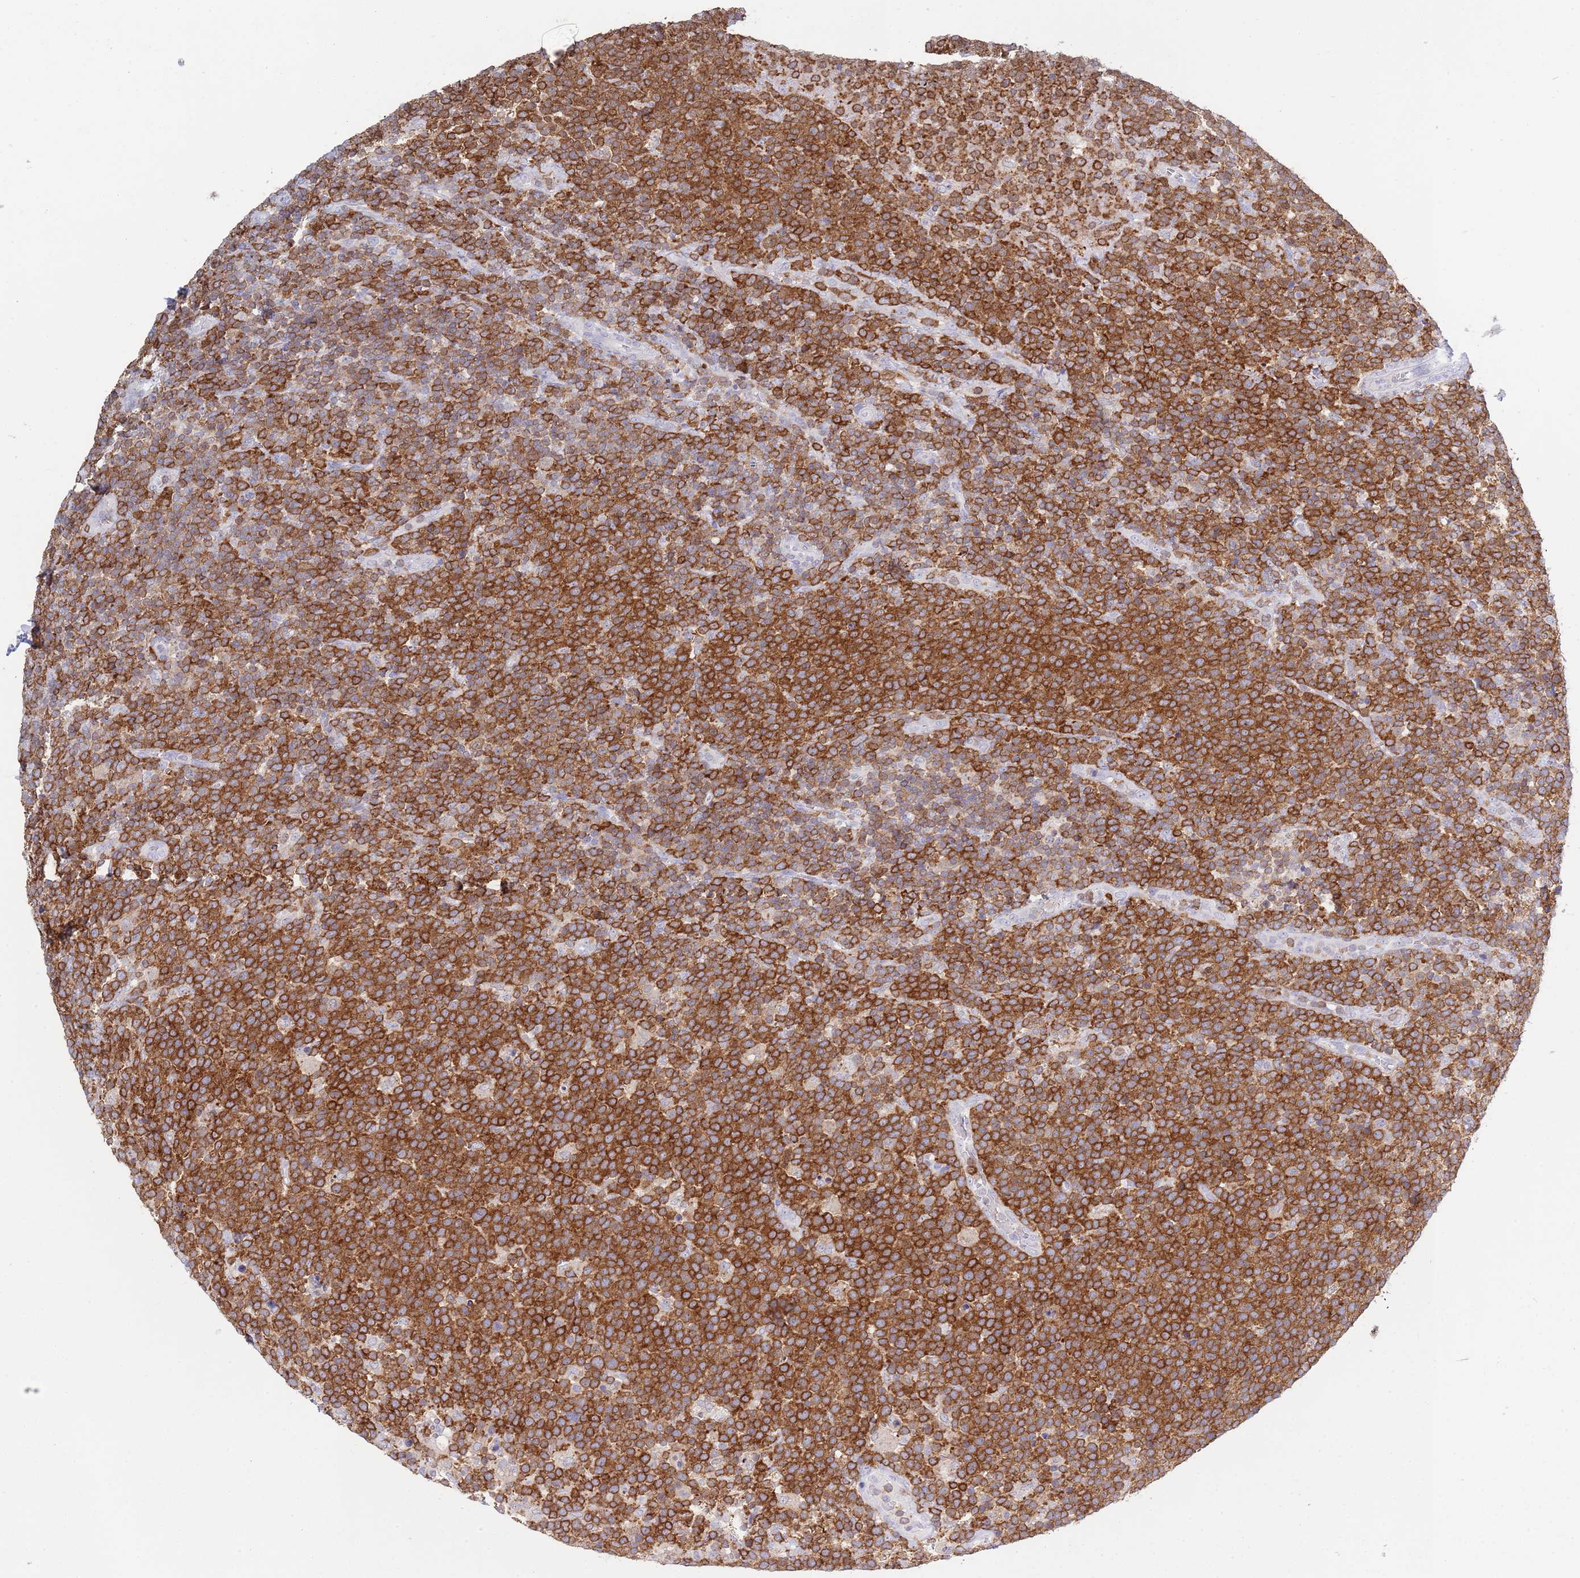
{"staining": {"intensity": "negative", "quantity": "none", "location": "none"}, "tissue": "lymphoma", "cell_type": "Tumor cells", "image_type": "cancer", "snomed": [{"axis": "morphology", "description": "Malignant lymphoma, non-Hodgkin's type, High grade"}, {"axis": "topography", "description": "Lymph node"}], "caption": "Tumor cells show no significant staining in lymphoma.", "gene": "LPXN", "patient": {"sex": "male", "age": 61}}